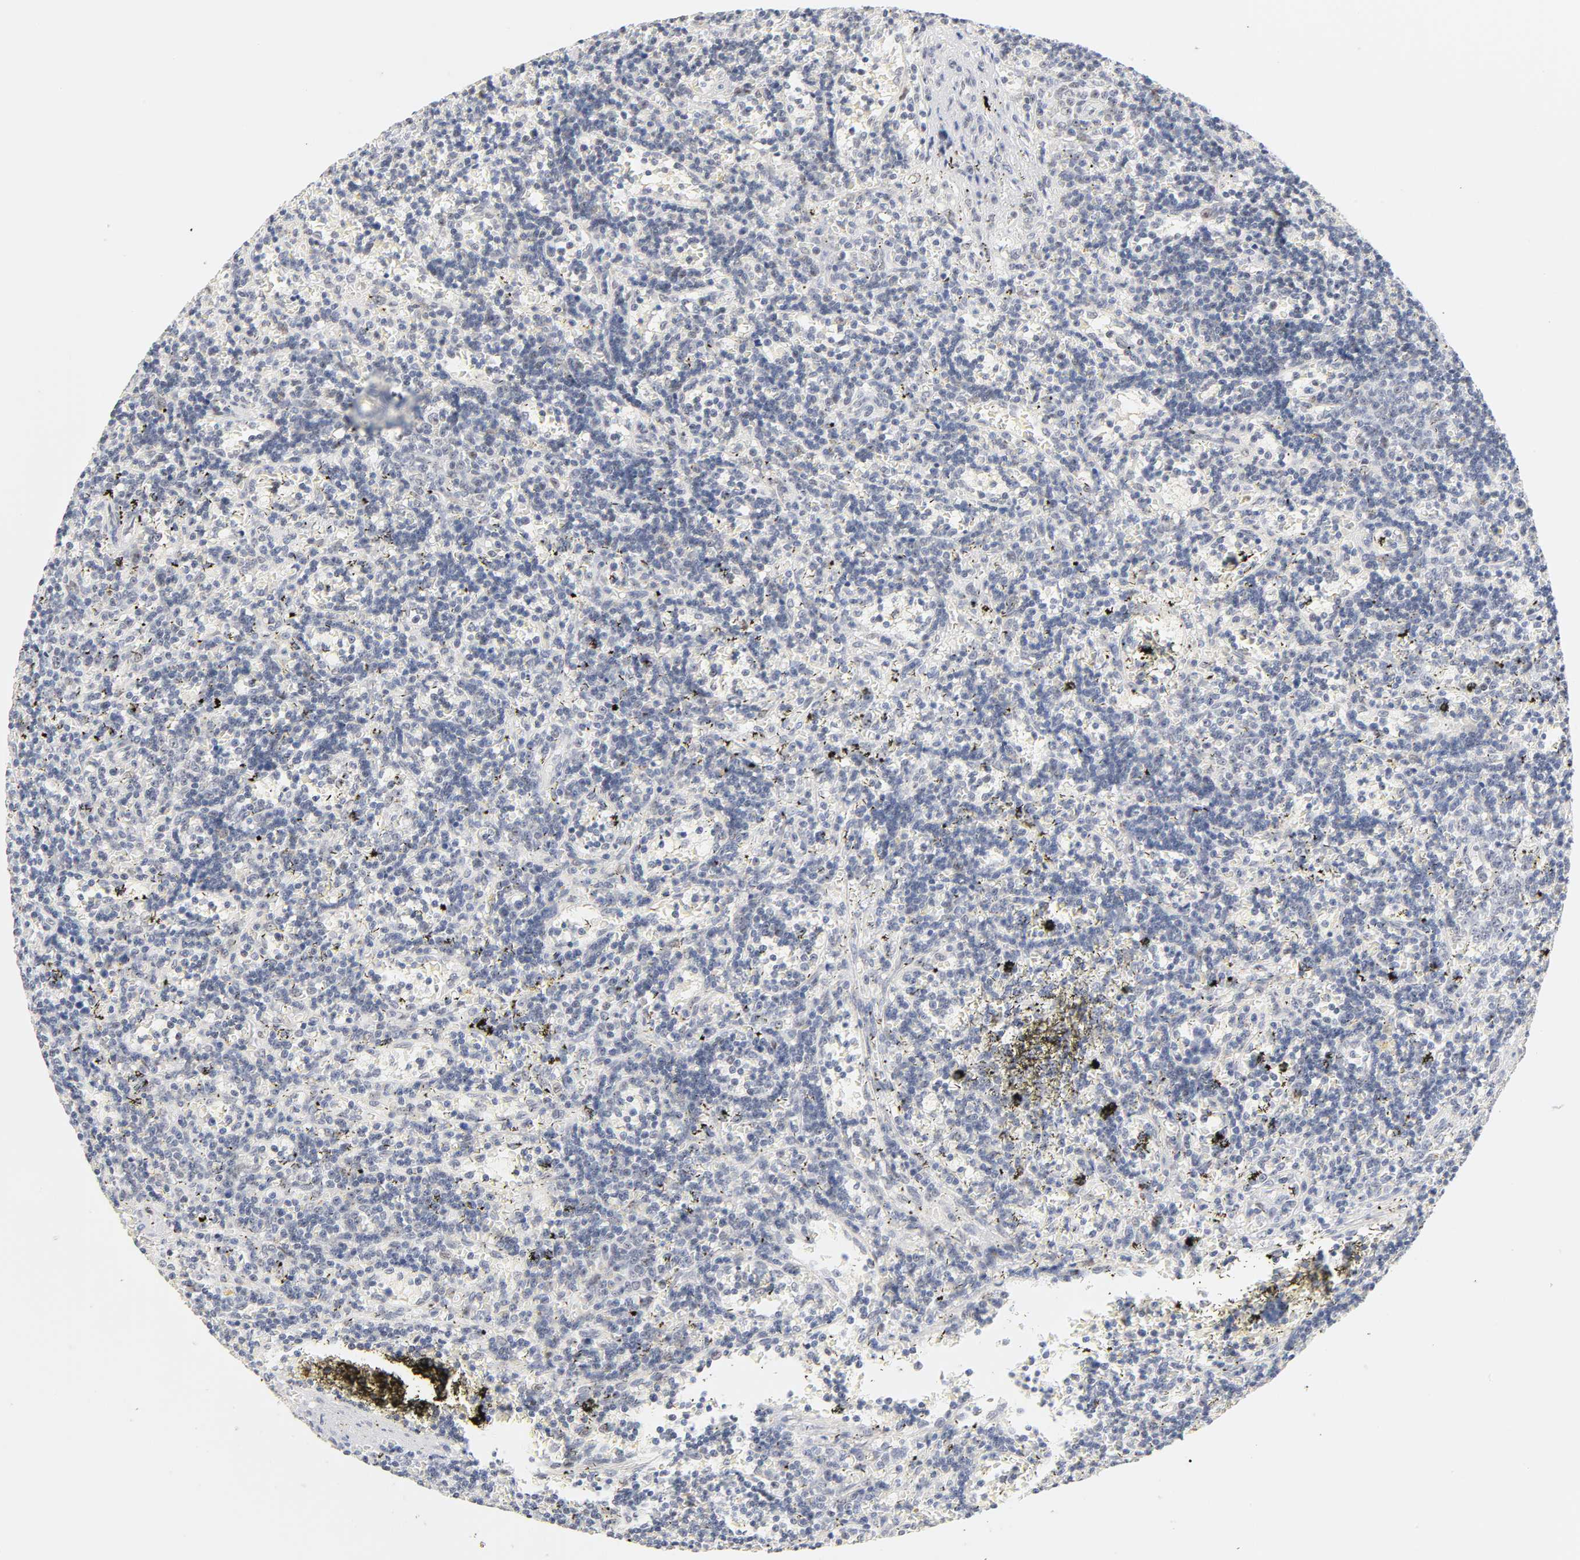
{"staining": {"intensity": "negative", "quantity": "none", "location": "none"}, "tissue": "lymphoma", "cell_type": "Tumor cells", "image_type": "cancer", "snomed": [{"axis": "morphology", "description": "Malignant lymphoma, non-Hodgkin's type, Low grade"}, {"axis": "topography", "description": "Spleen"}], "caption": "Protein analysis of low-grade malignant lymphoma, non-Hodgkin's type reveals no significant expression in tumor cells.", "gene": "MNAT1", "patient": {"sex": "male", "age": 60}}